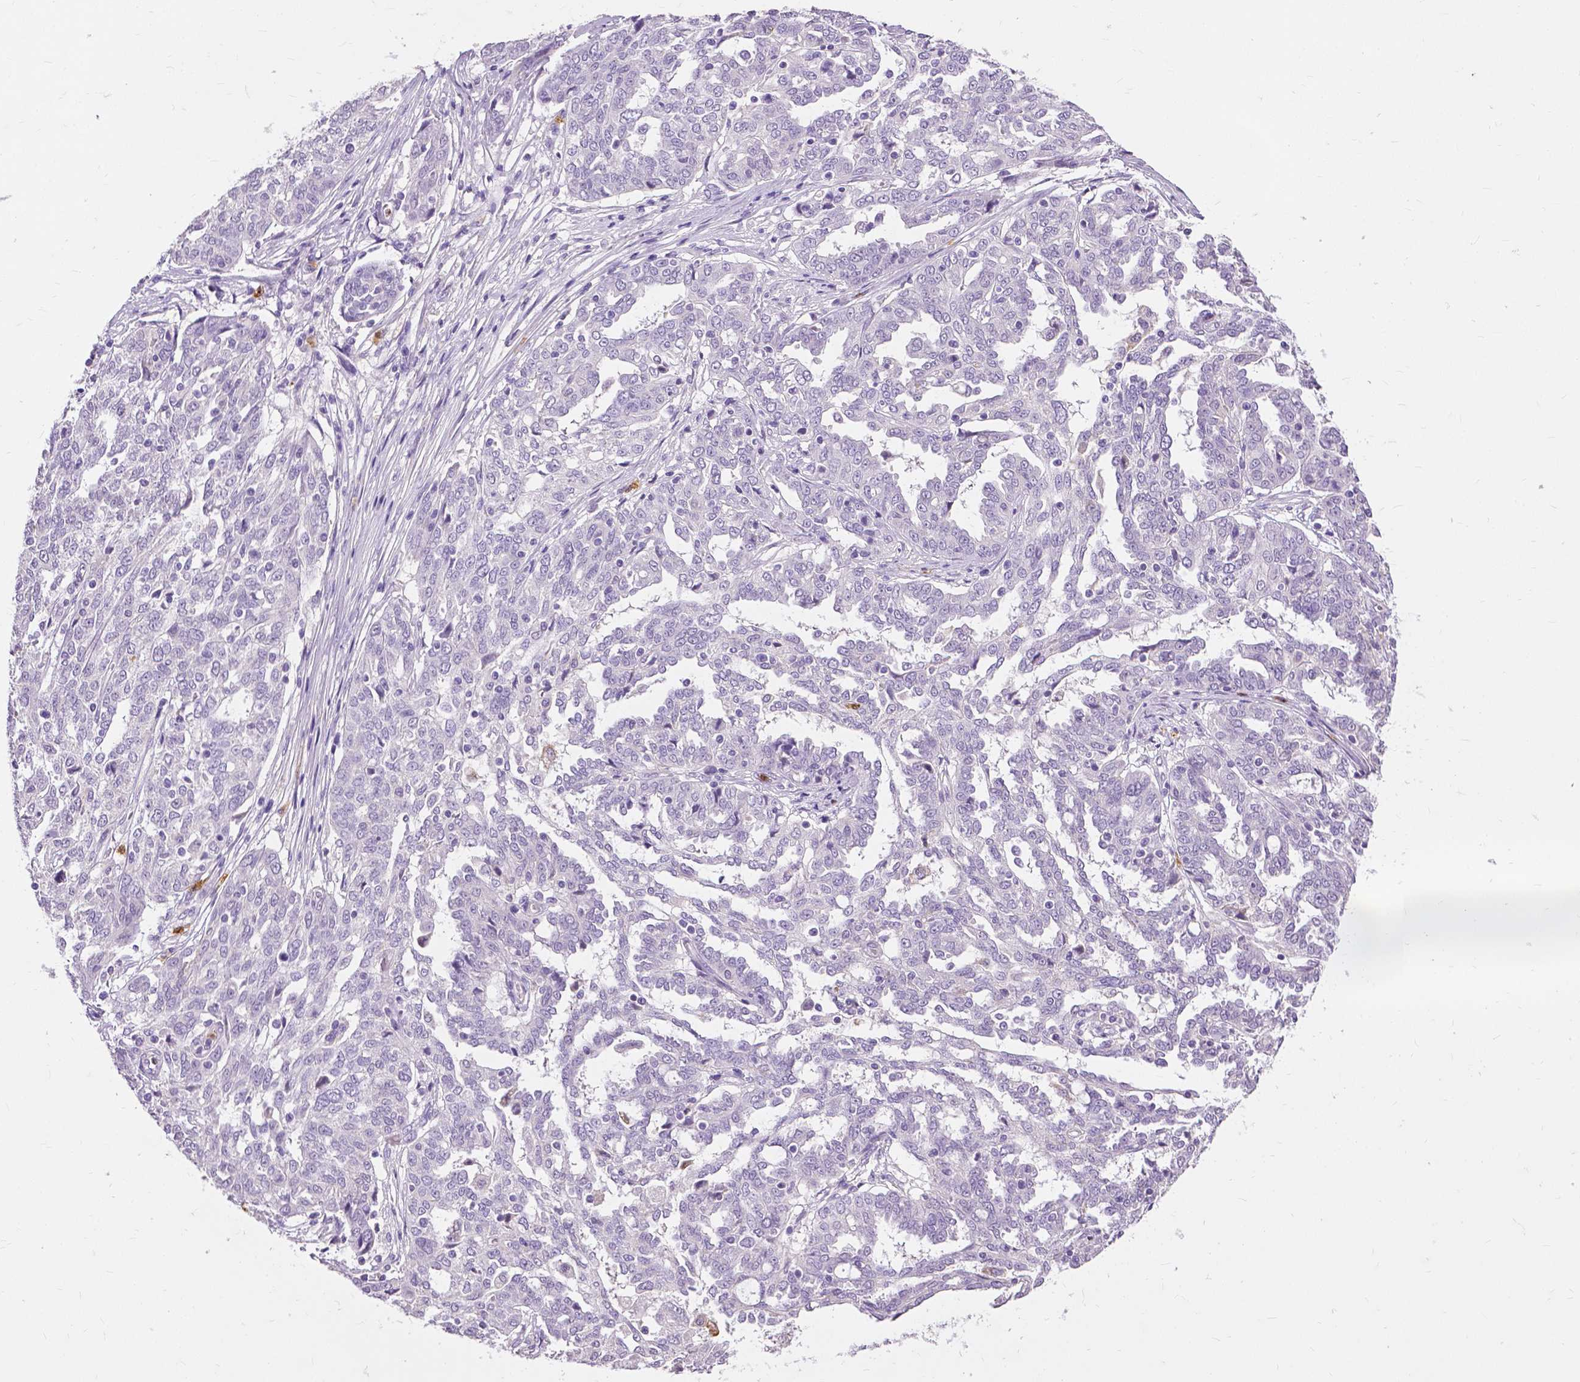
{"staining": {"intensity": "negative", "quantity": "none", "location": "none"}, "tissue": "ovarian cancer", "cell_type": "Tumor cells", "image_type": "cancer", "snomed": [{"axis": "morphology", "description": "Cystadenocarcinoma, serous, NOS"}, {"axis": "topography", "description": "Ovary"}], "caption": "Tumor cells show no significant protein expression in ovarian cancer.", "gene": "CXCR2", "patient": {"sex": "female", "age": 67}}